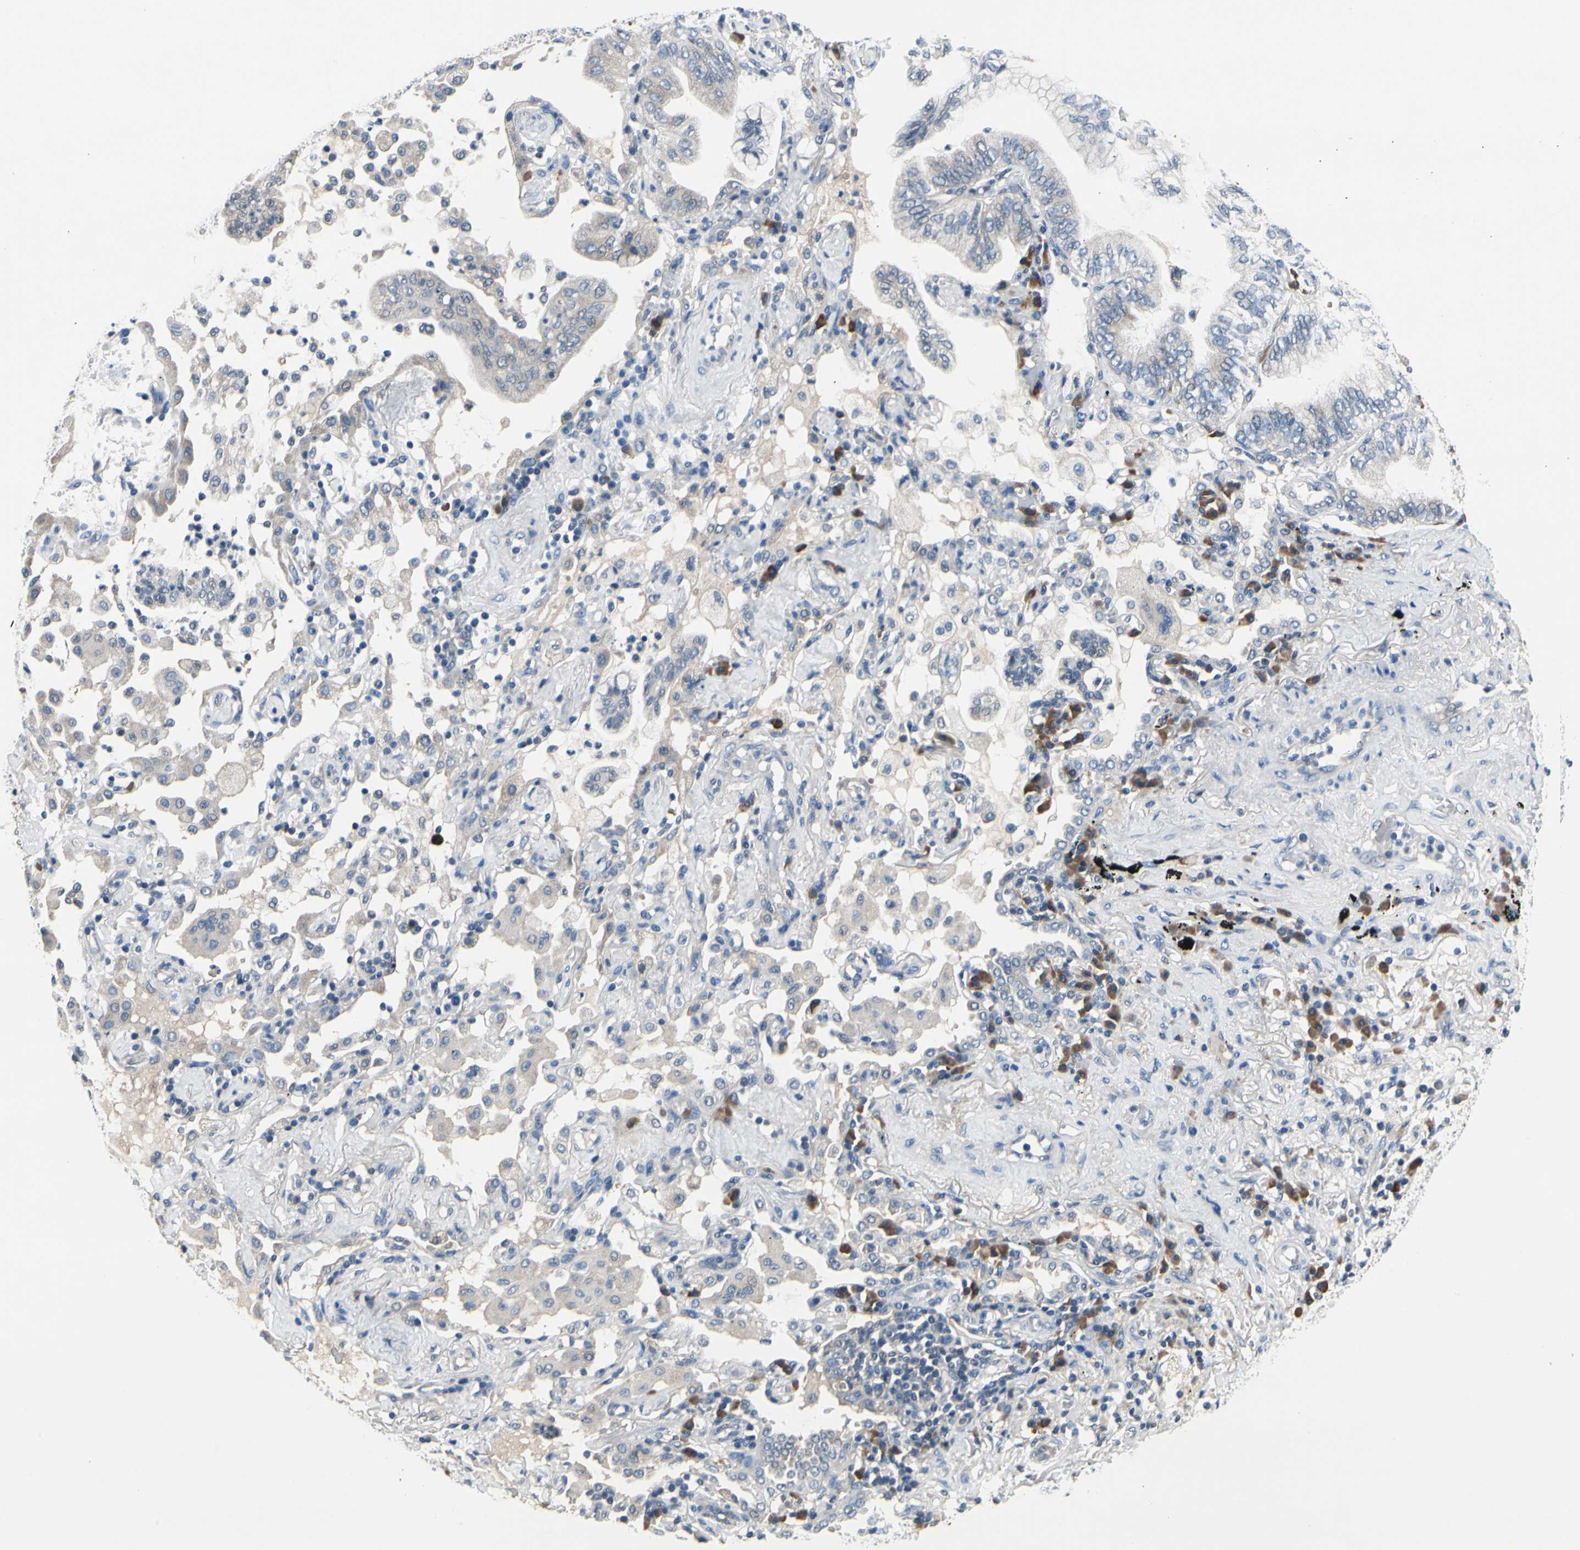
{"staining": {"intensity": "negative", "quantity": "none", "location": "none"}, "tissue": "lung cancer", "cell_type": "Tumor cells", "image_type": "cancer", "snomed": [{"axis": "morphology", "description": "Normal tissue, NOS"}, {"axis": "morphology", "description": "Adenocarcinoma, NOS"}, {"axis": "topography", "description": "Bronchus"}, {"axis": "topography", "description": "Lung"}], "caption": "Immunohistochemistry (IHC) photomicrograph of neoplastic tissue: lung cancer stained with DAB displays no significant protein positivity in tumor cells. The staining was performed using DAB to visualize the protein expression in brown, while the nuclei were stained in blue with hematoxylin (Magnification: 20x).", "gene": "SELENOK", "patient": {"sex": "female", "age": 70}}